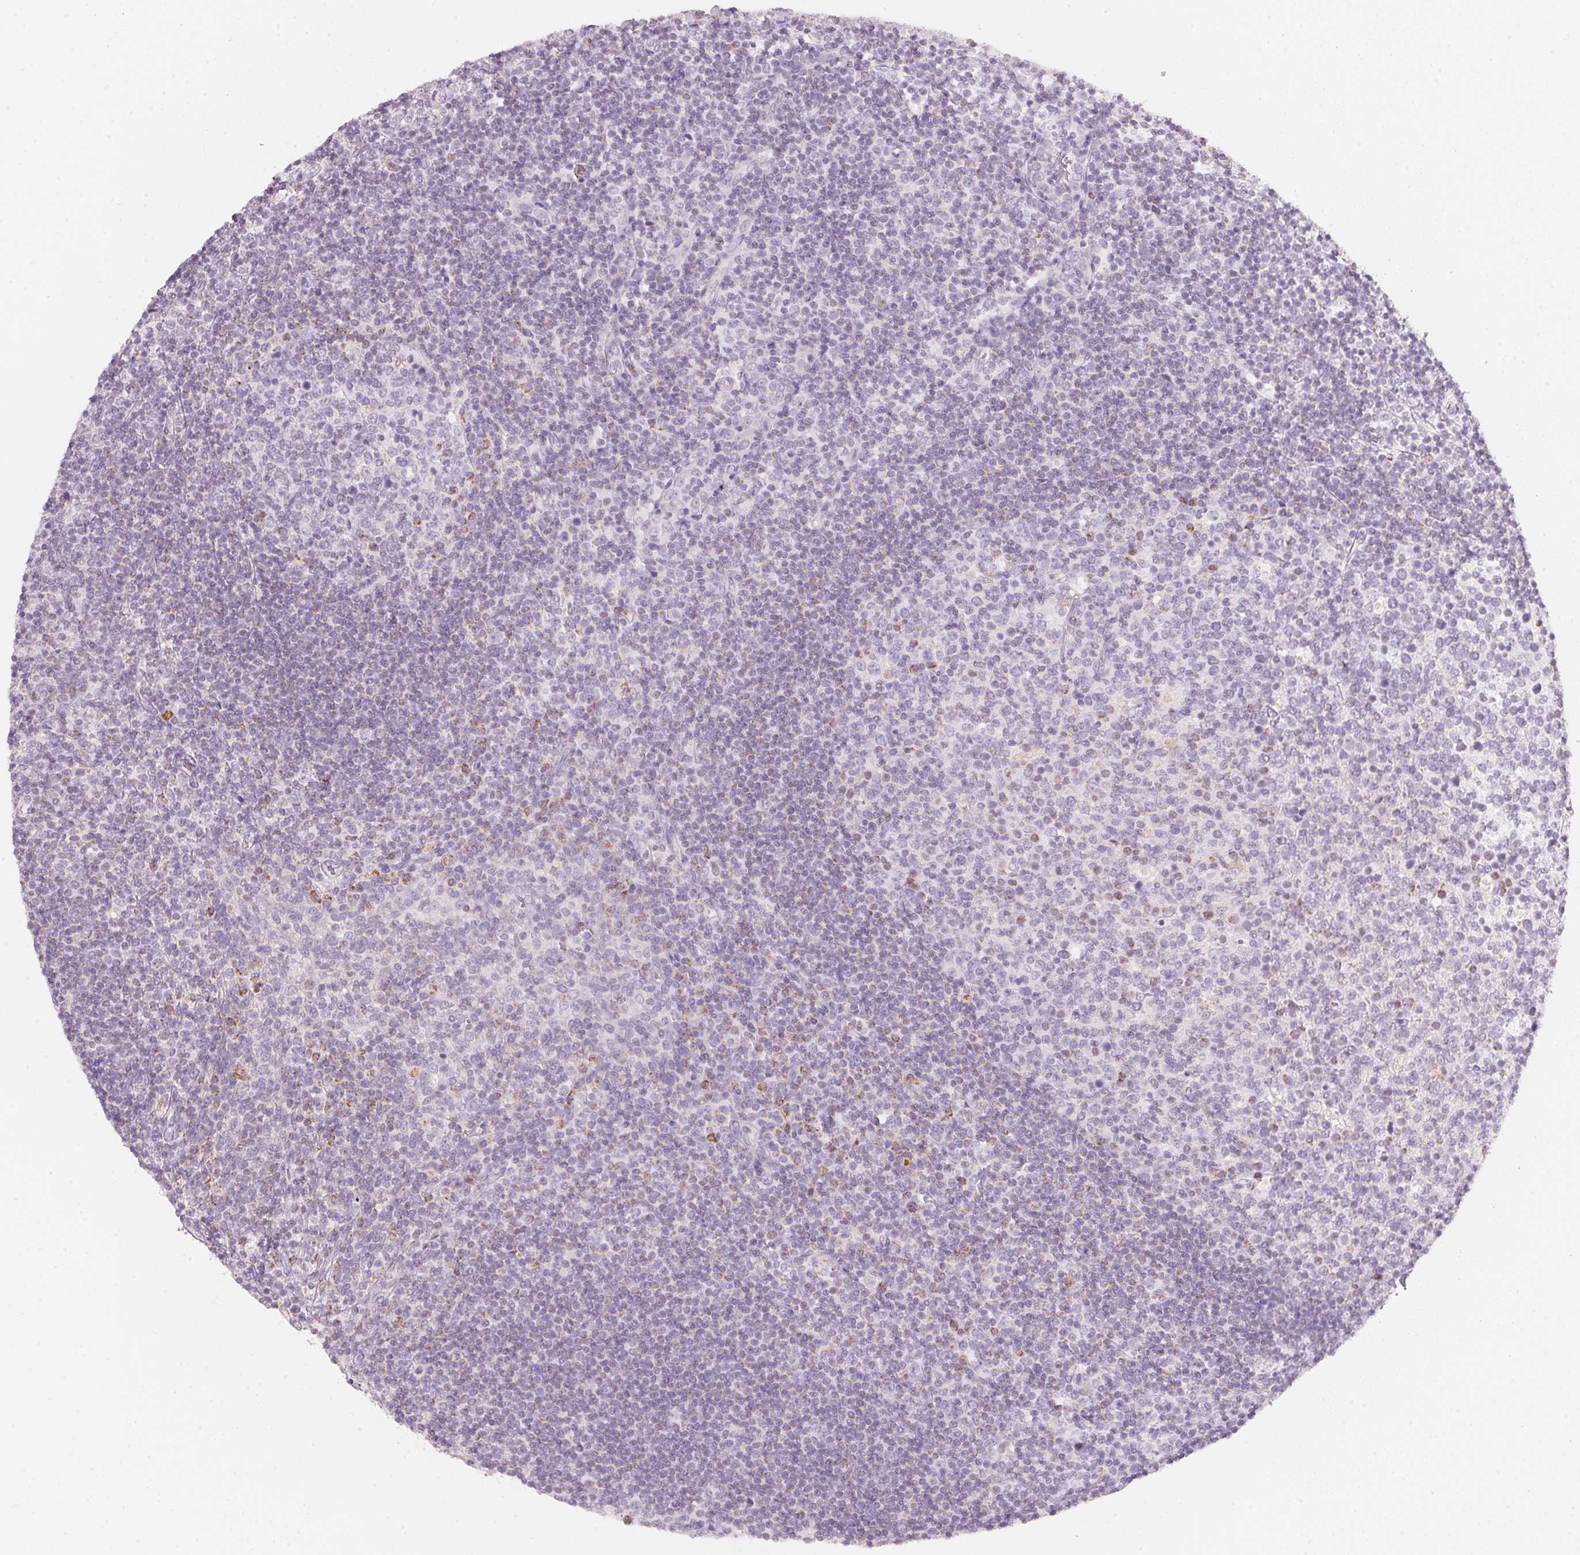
{"staining": {"intensity": "negative", "quantity": "none", "location": "none"}, "tissue": "tonsil", "cell_type": "Germinal center cells", "image_type": "normal", "snomed": [{"axis": "morphology", "description": "Normal tissue, NOS"}, {"axis": "topography", "description": "Tonsil"}], "caption": "A micrograph of human tonsil is negative for staining in germinal center cells.", "gene": "HOXB13", "patient": {"sex": "female", "age": 10}}